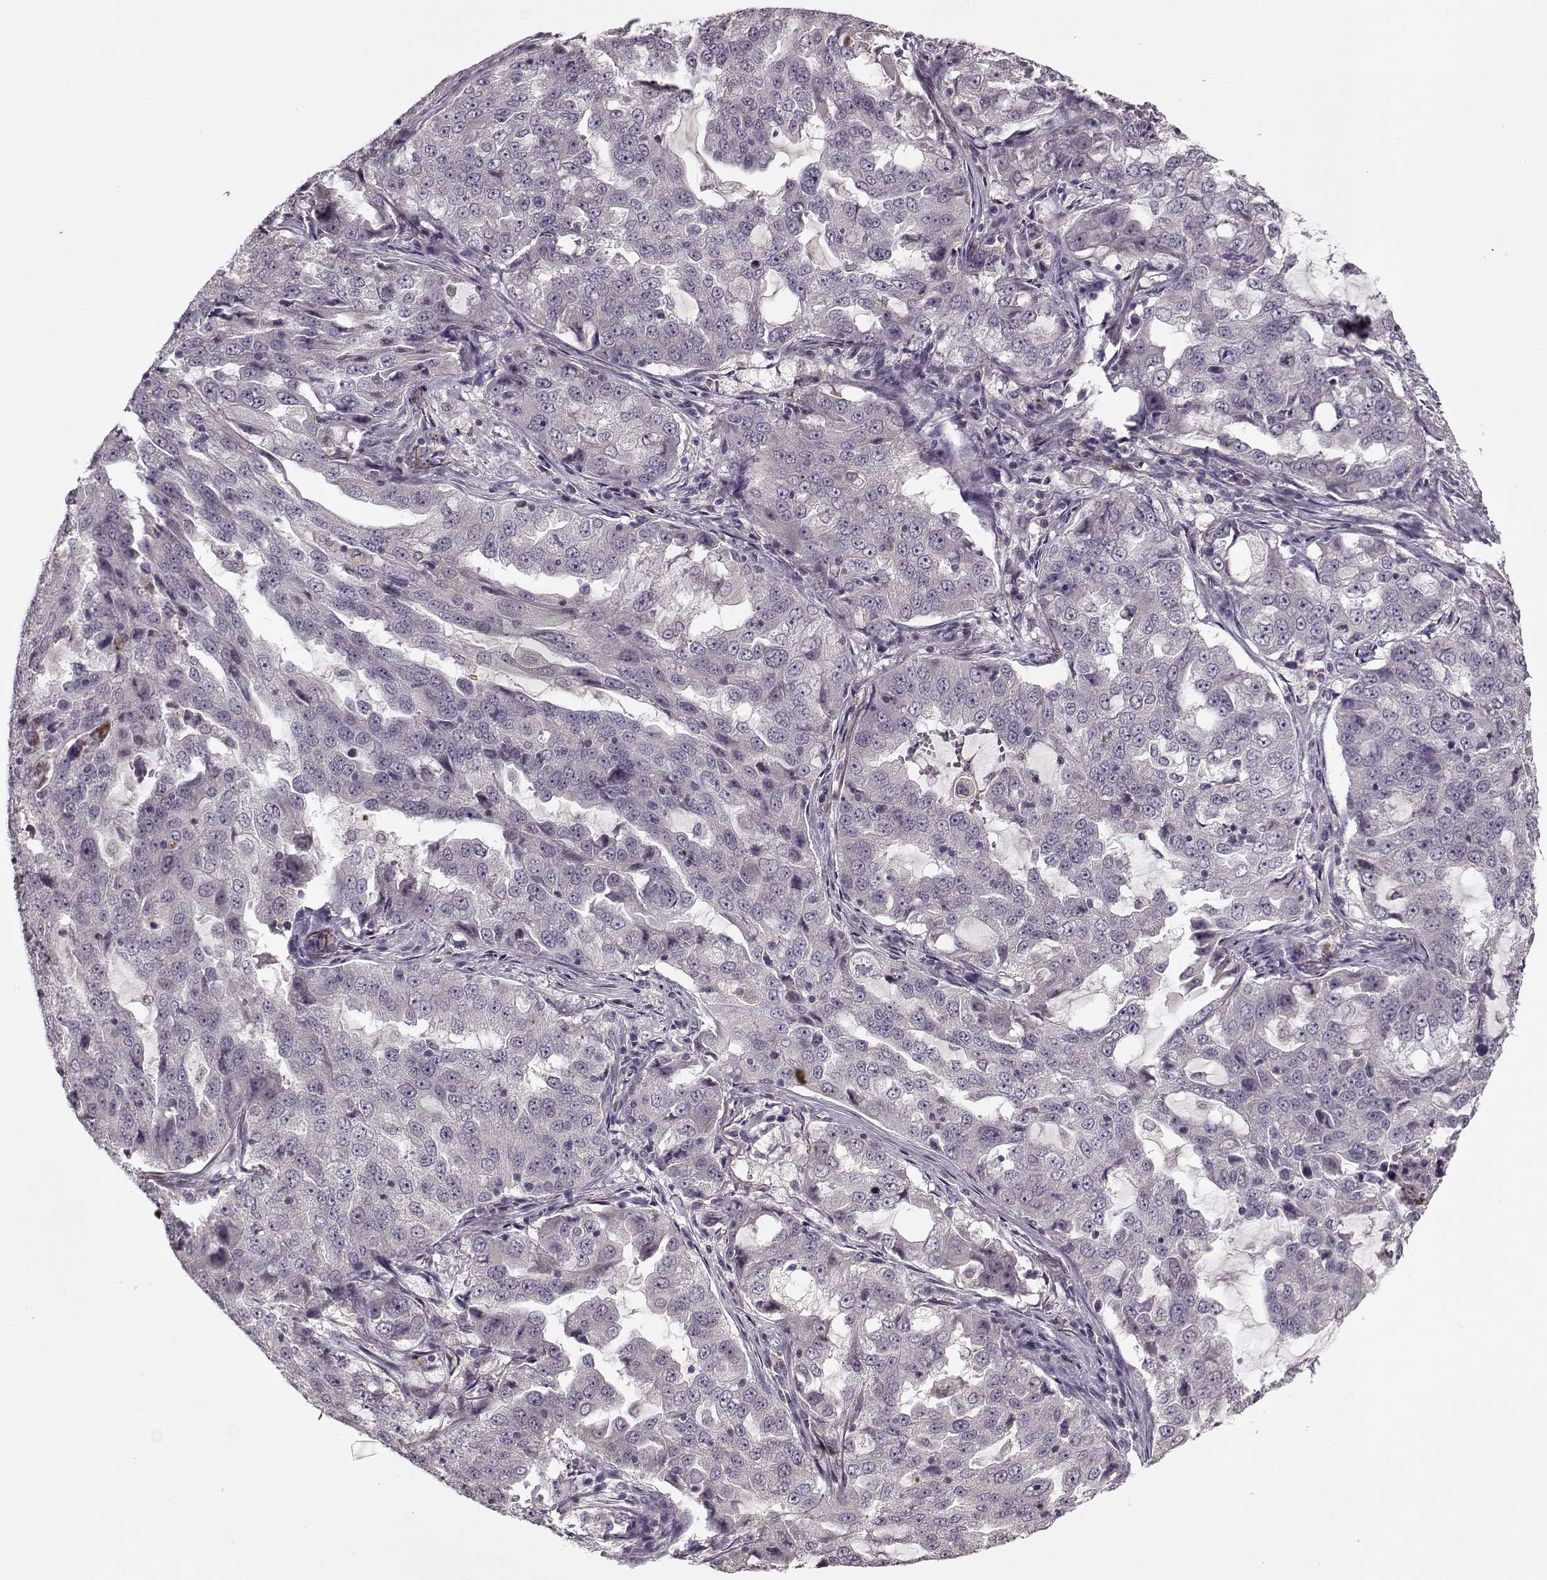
{"staining": {"intensity": "negative", "quantity": "none", "location": "none"}, "tissue": "lung cancer", "cell_type": "Tumor cells", "image_type": "cancer", "snomed": [{"axis": "morphology", "description": "Adenocarcinoma, NOS"}, {"axis": "topography", "description": "Lung"}], "caption": "An IHC photomicrograph of lung cancer is shown. There is no staining in tumor cells of lung cancer.", "gene": "ACOT11", "patient": {"sex": "female", "age": 61}}